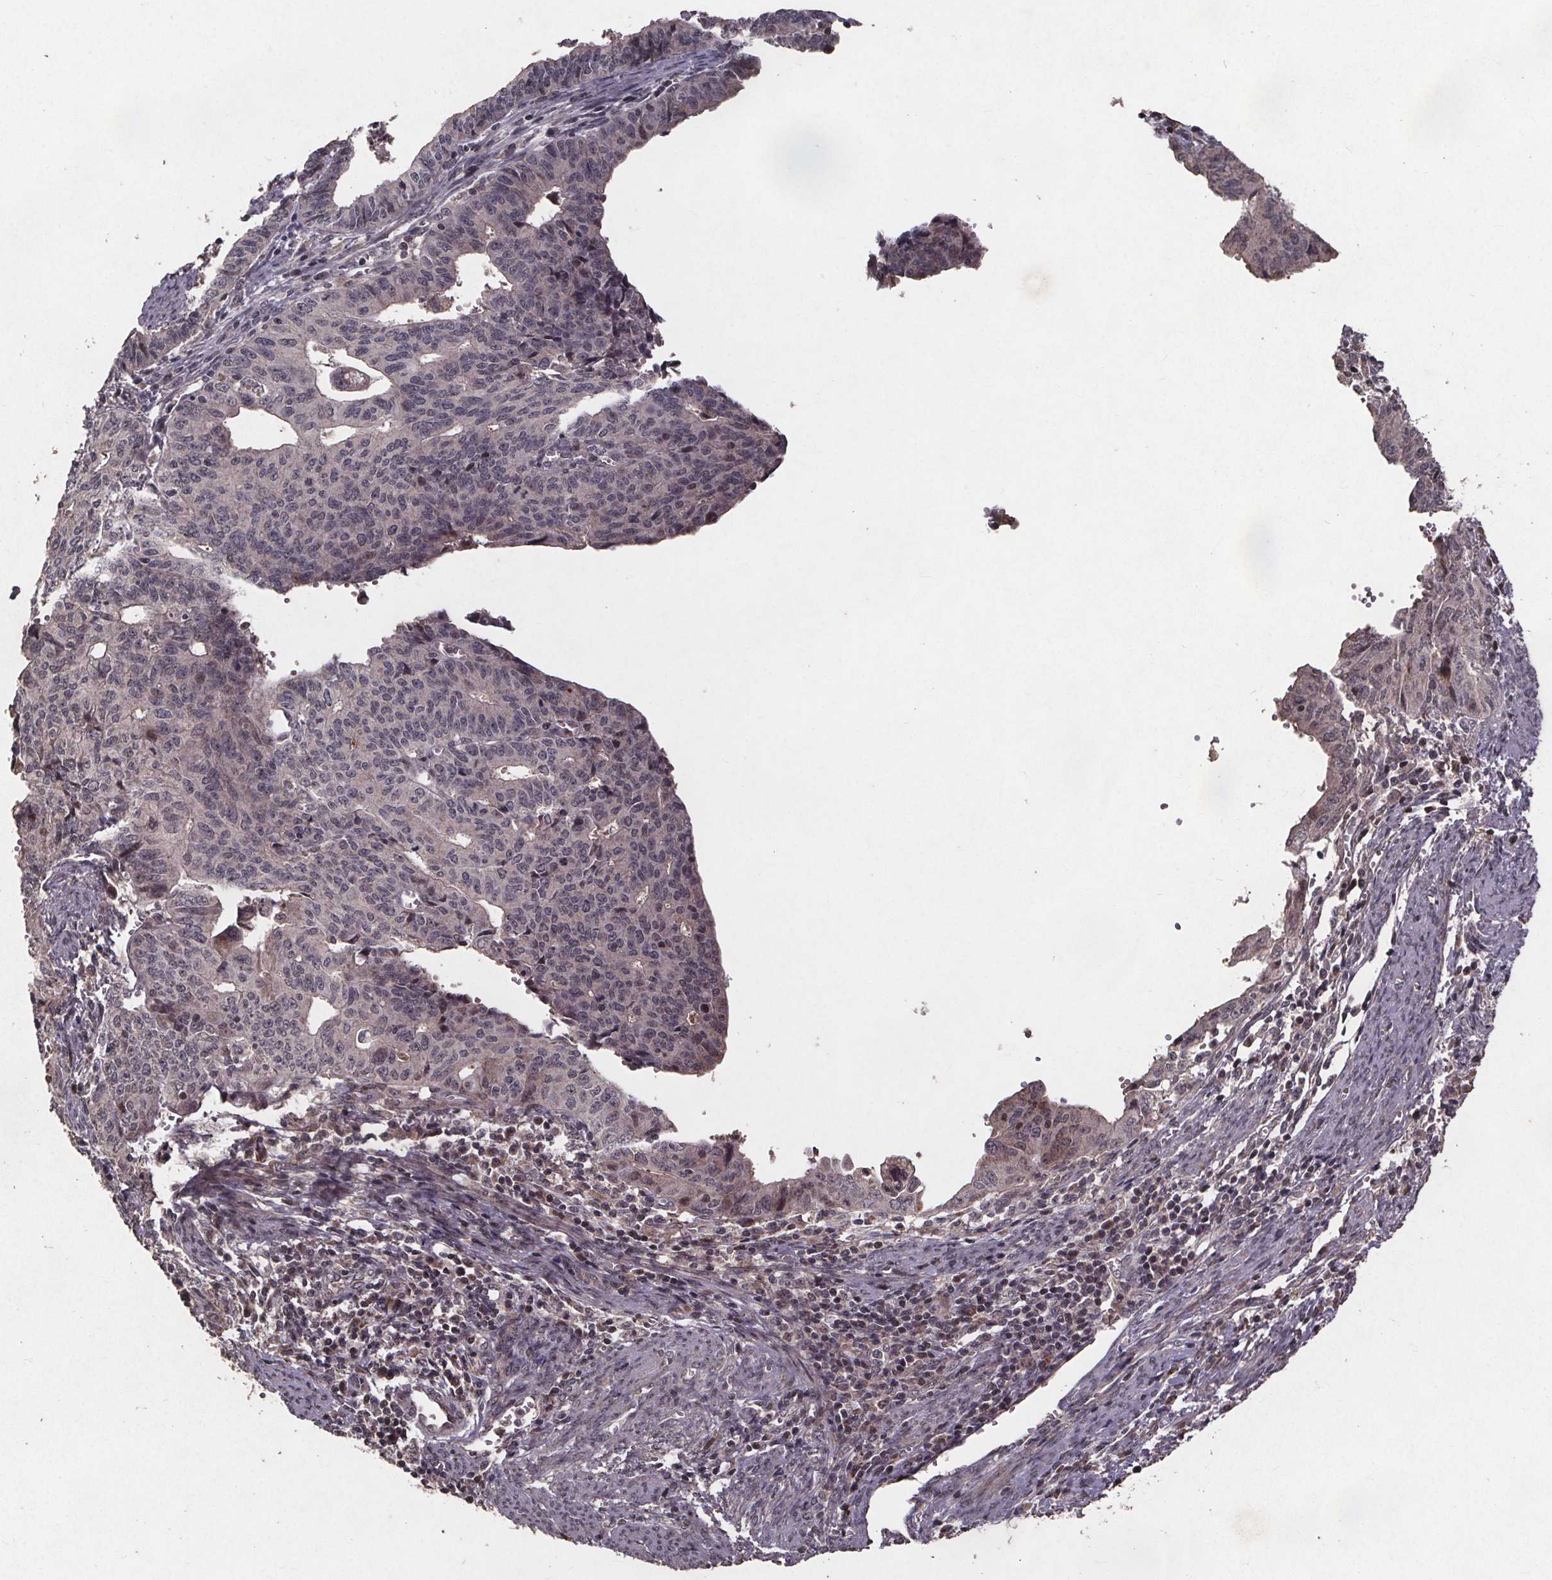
{"staining": {"intensity": "weak", "quantity": "<25%", "location": "nuclear"}, "tissue": "endometrial cancer", "cell_type": "Tumor cells", "image_type": "cancer", "snomed": [{"axis": "morphology", "description": "Adenocarcinoma, NOS"}, {"axis": "topography", "description": "Endometrium"}], "caption": "Endometrial adenocarcinoma was stained to show a protein in brown. There is no significant staining in tumor cells.", "gene": "GPX3", "patient": {"sex": "female", "age": 65}}